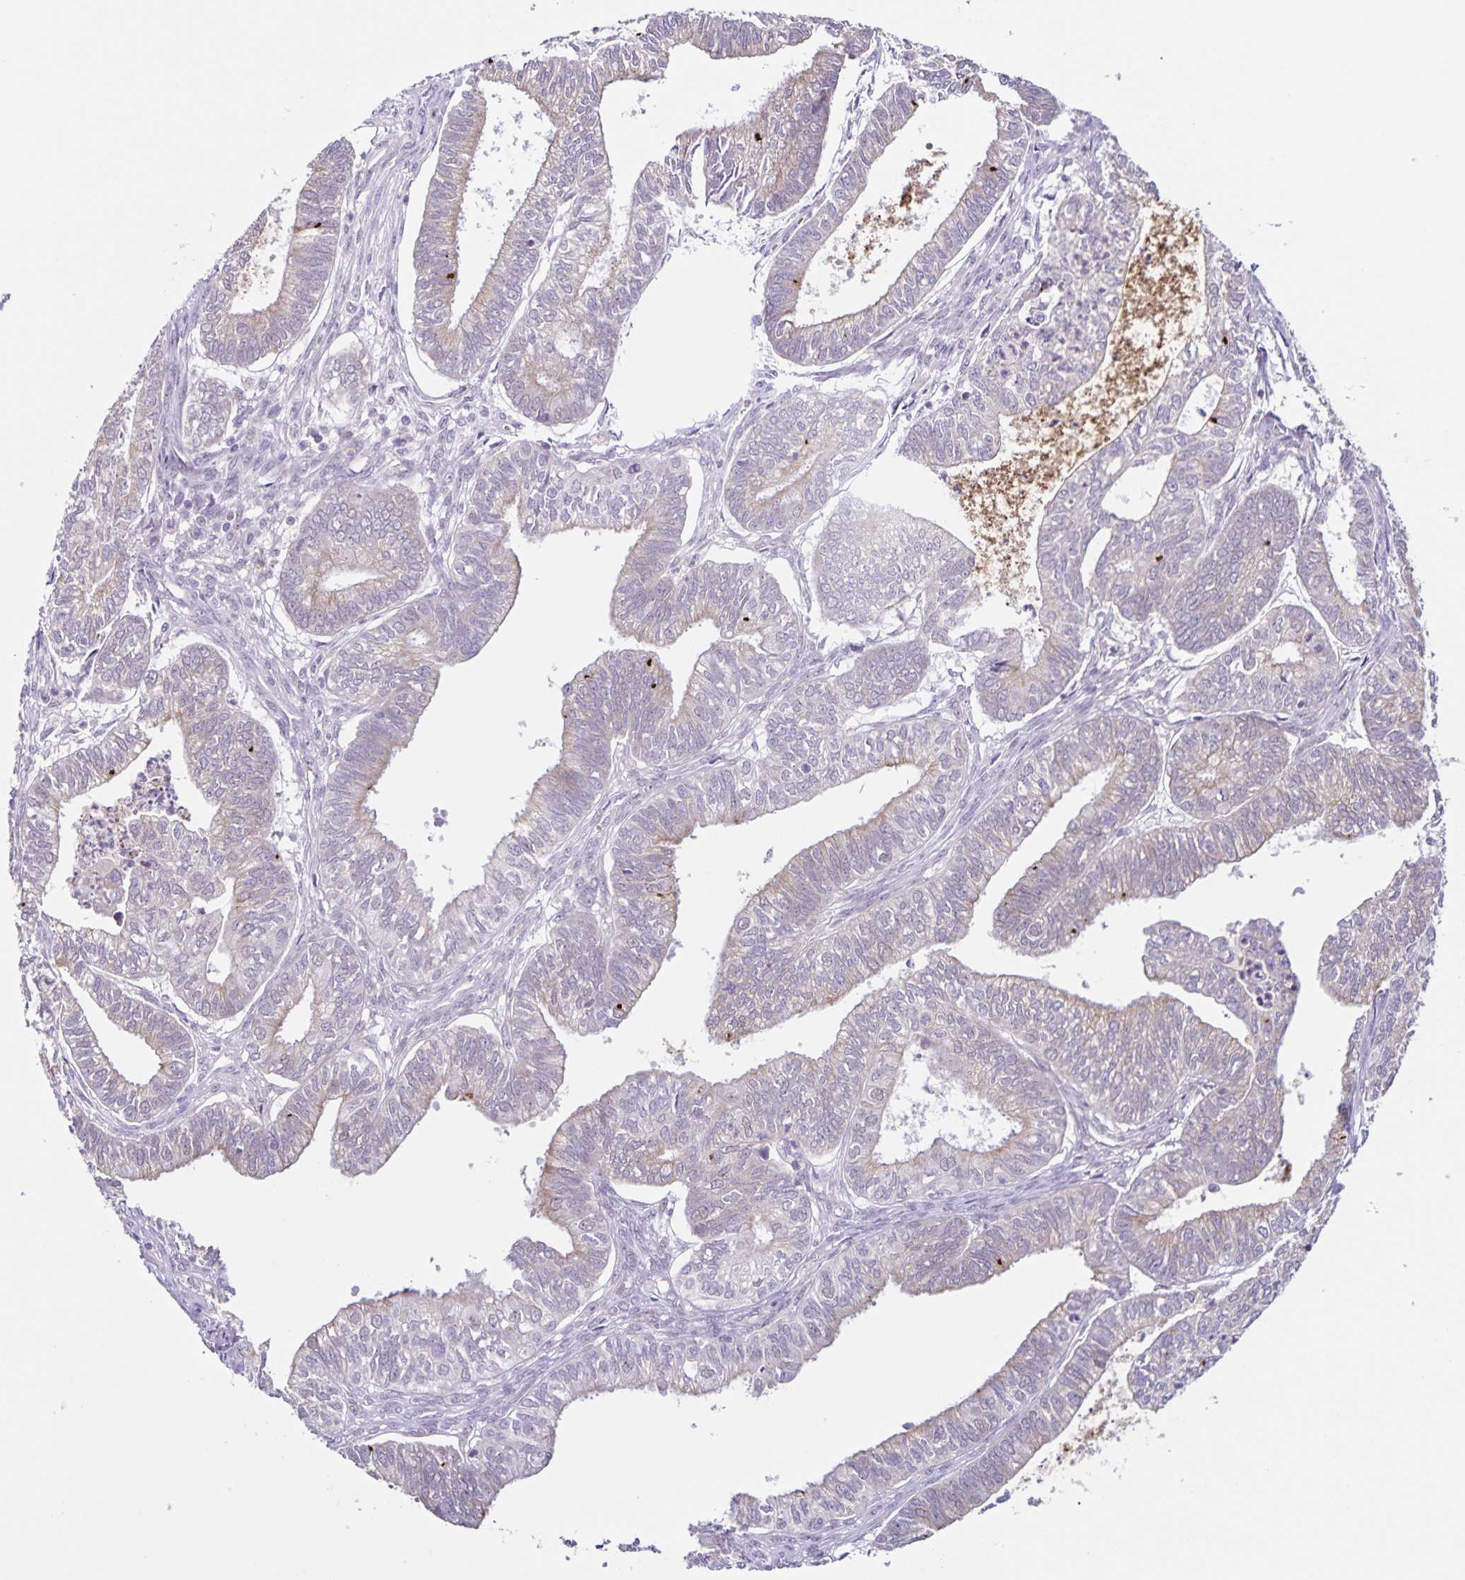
{"staining": {"intensity": "negative", "quantity": "none", "location": "none"}, "tissue": "ovarian cancer", "cell_type": "Tumor cells", "image_type": "cancer", "snomed": [{"axis": "morphology", "description": "Carcinoma, endometroid"}, {"axis": "topography", "description": "Ovary"}], "caption": "Image shows no significant protein positivity in tumor cells of ovarian endometroid carcinoma. (Brightfield microscopy of DAB IHC at high magnification).", "gene": "STPG4", "patient": {"sex": "female", "age": 64}}